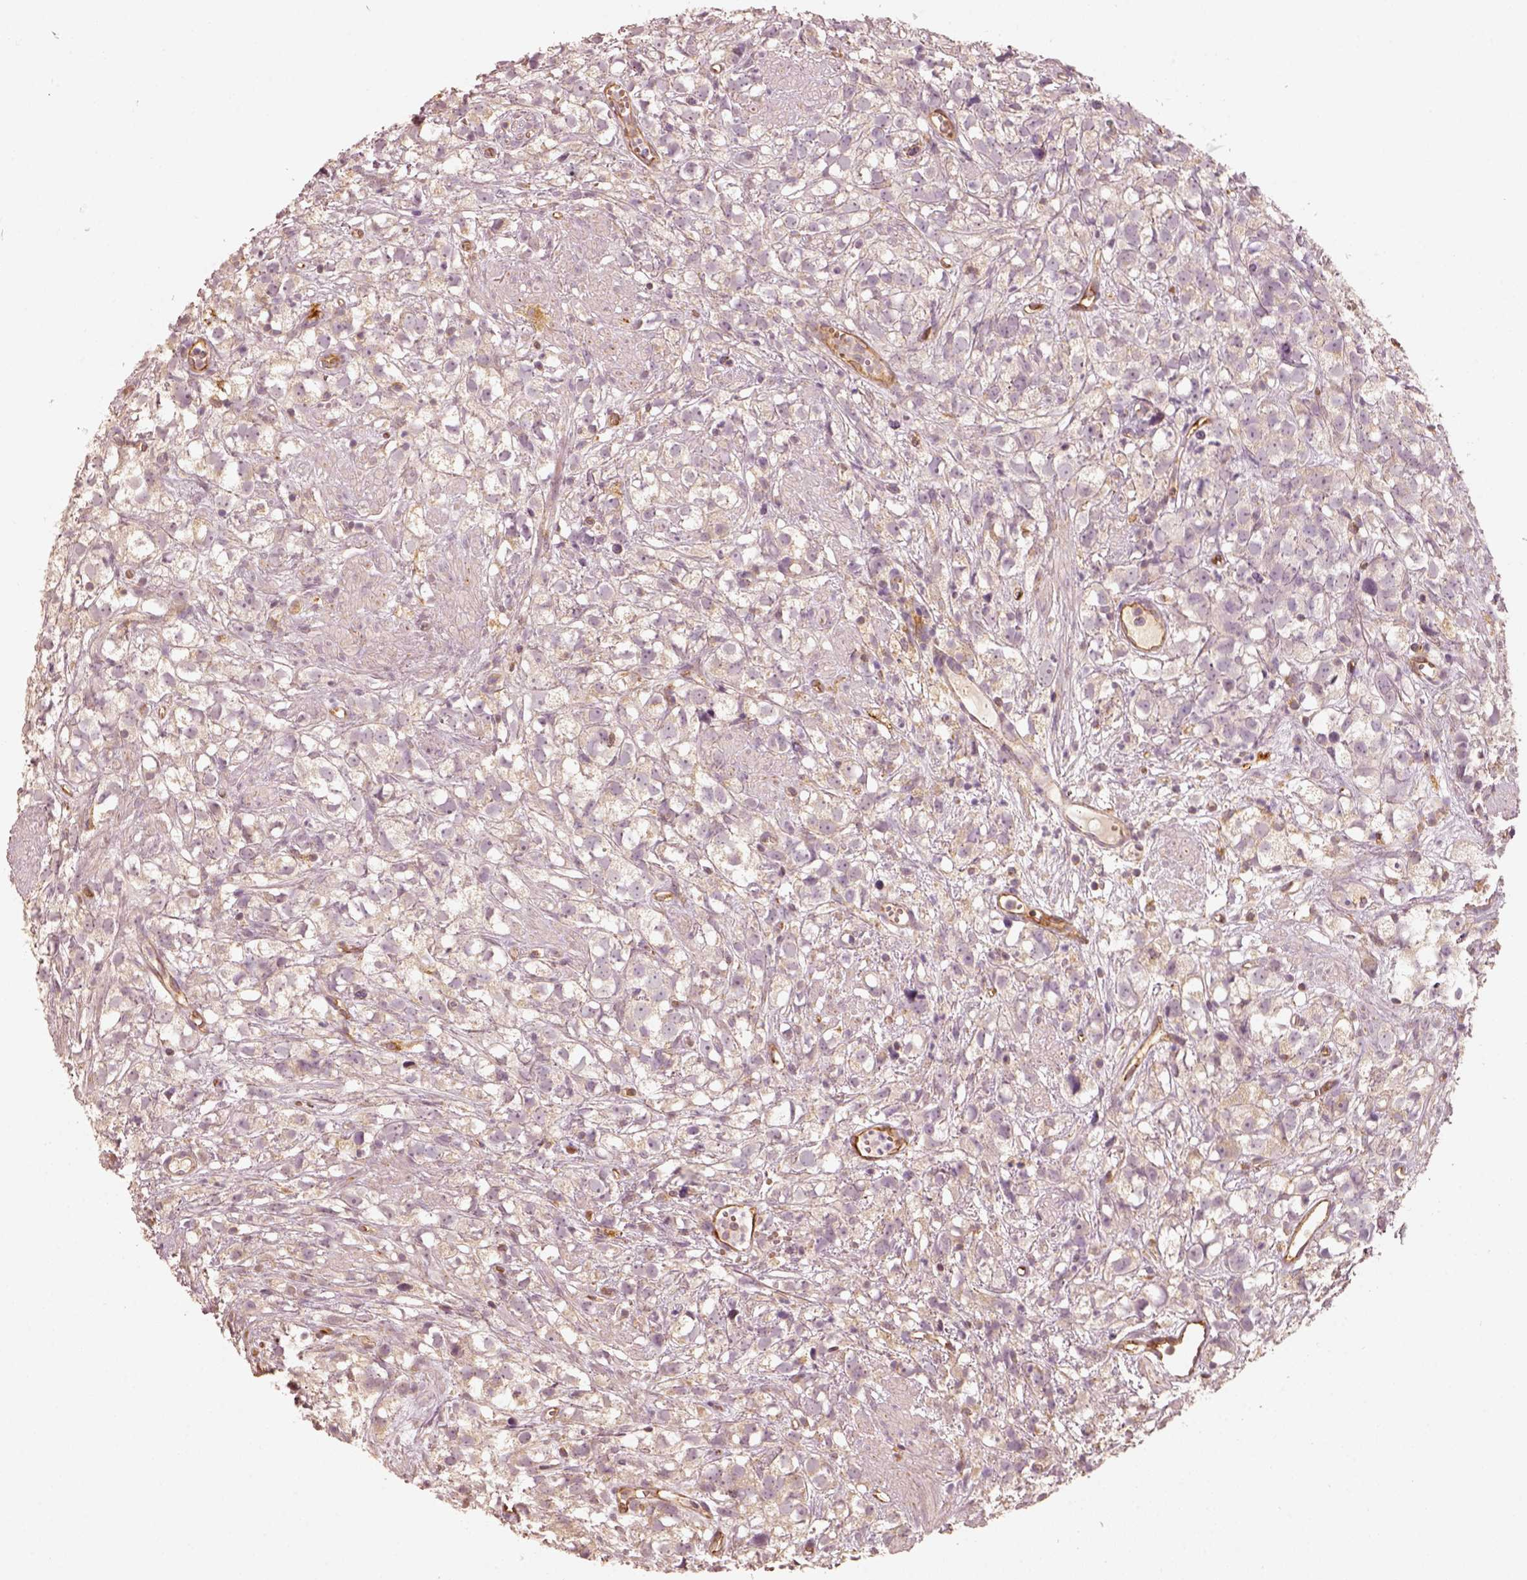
{"staining": {"intensity": "negative", "quantity": "none", "location": "none"}, "tissue": "prostate cancer", "cell_type": "Tumor cells", "image_type": "cancer", "snomed": [{"axis": "morphology", "description": "Adenocarcinoma, High grade"}, {"axis": "topography", "description": "Prostate"}], "caption": "Prostate cancer was stained to show a protein in brown. There is no significant staining in tumor cells.", "gene": "FSCN1", "patient": {"sex": "male", "age": 68}}